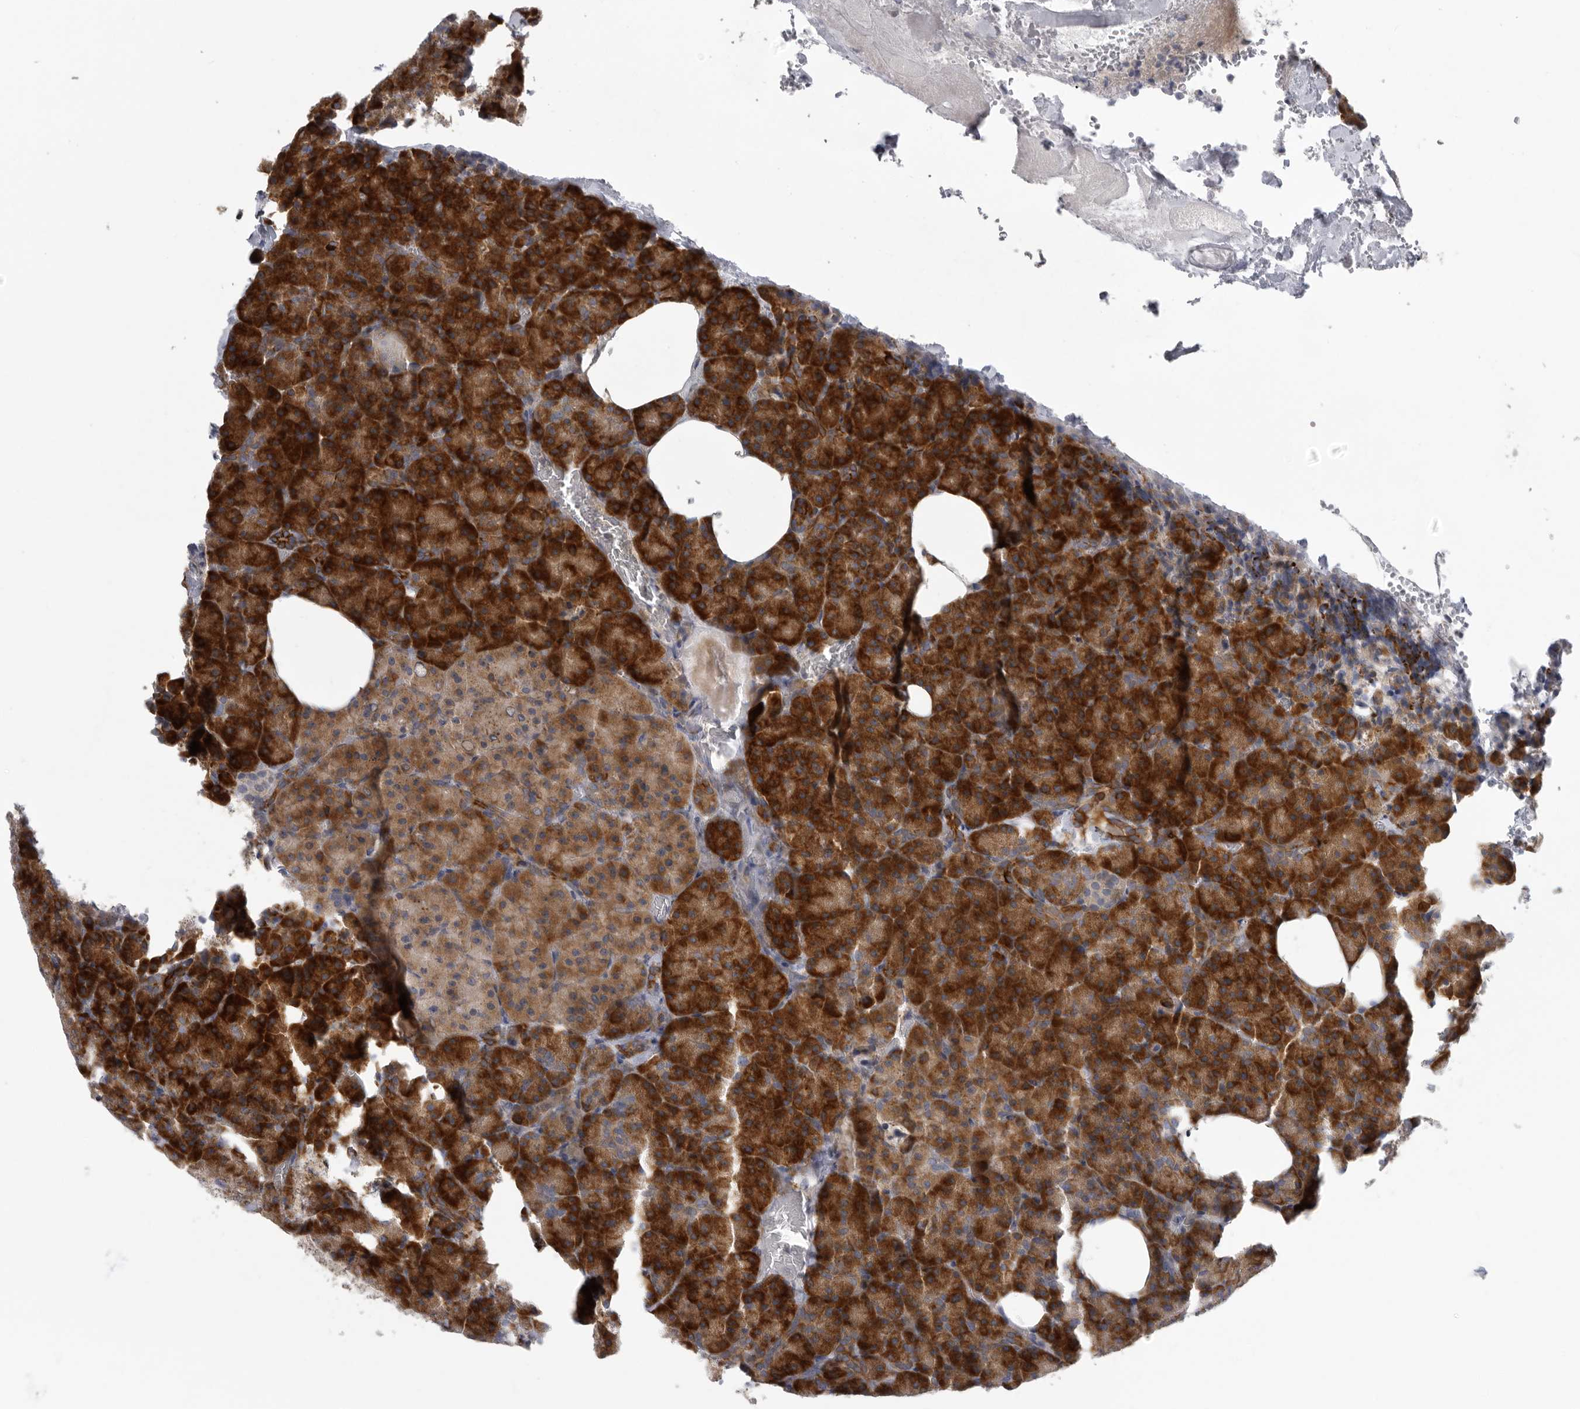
{"staining": {"intensity": "strong", "quantity": ">75%", "location": "cytoplasmic/membranous"}, "tissue": "pancreas", "cell_type": "Exocrine glandular cells", "image_type": "normal", "snomed": [{"axis": "morphology", "description": "Normal tissue, NOS"}, {"axis": "morphology", "description": "Carcinoid, malignant, NOS"}, {"axis": "topography", "description": "Pancreas"}], "caption": "Pancreas stained with DAB immunohistochemistry (IHC) demonstrates high levels of strong cytoplasmic/membranous expression in about >75% of exocrine glandular cells. (Brightfield microscopy of DAB IHC at high magnification).", "gene": "USP24", "patient": {"sex": "female", "age": 35}}